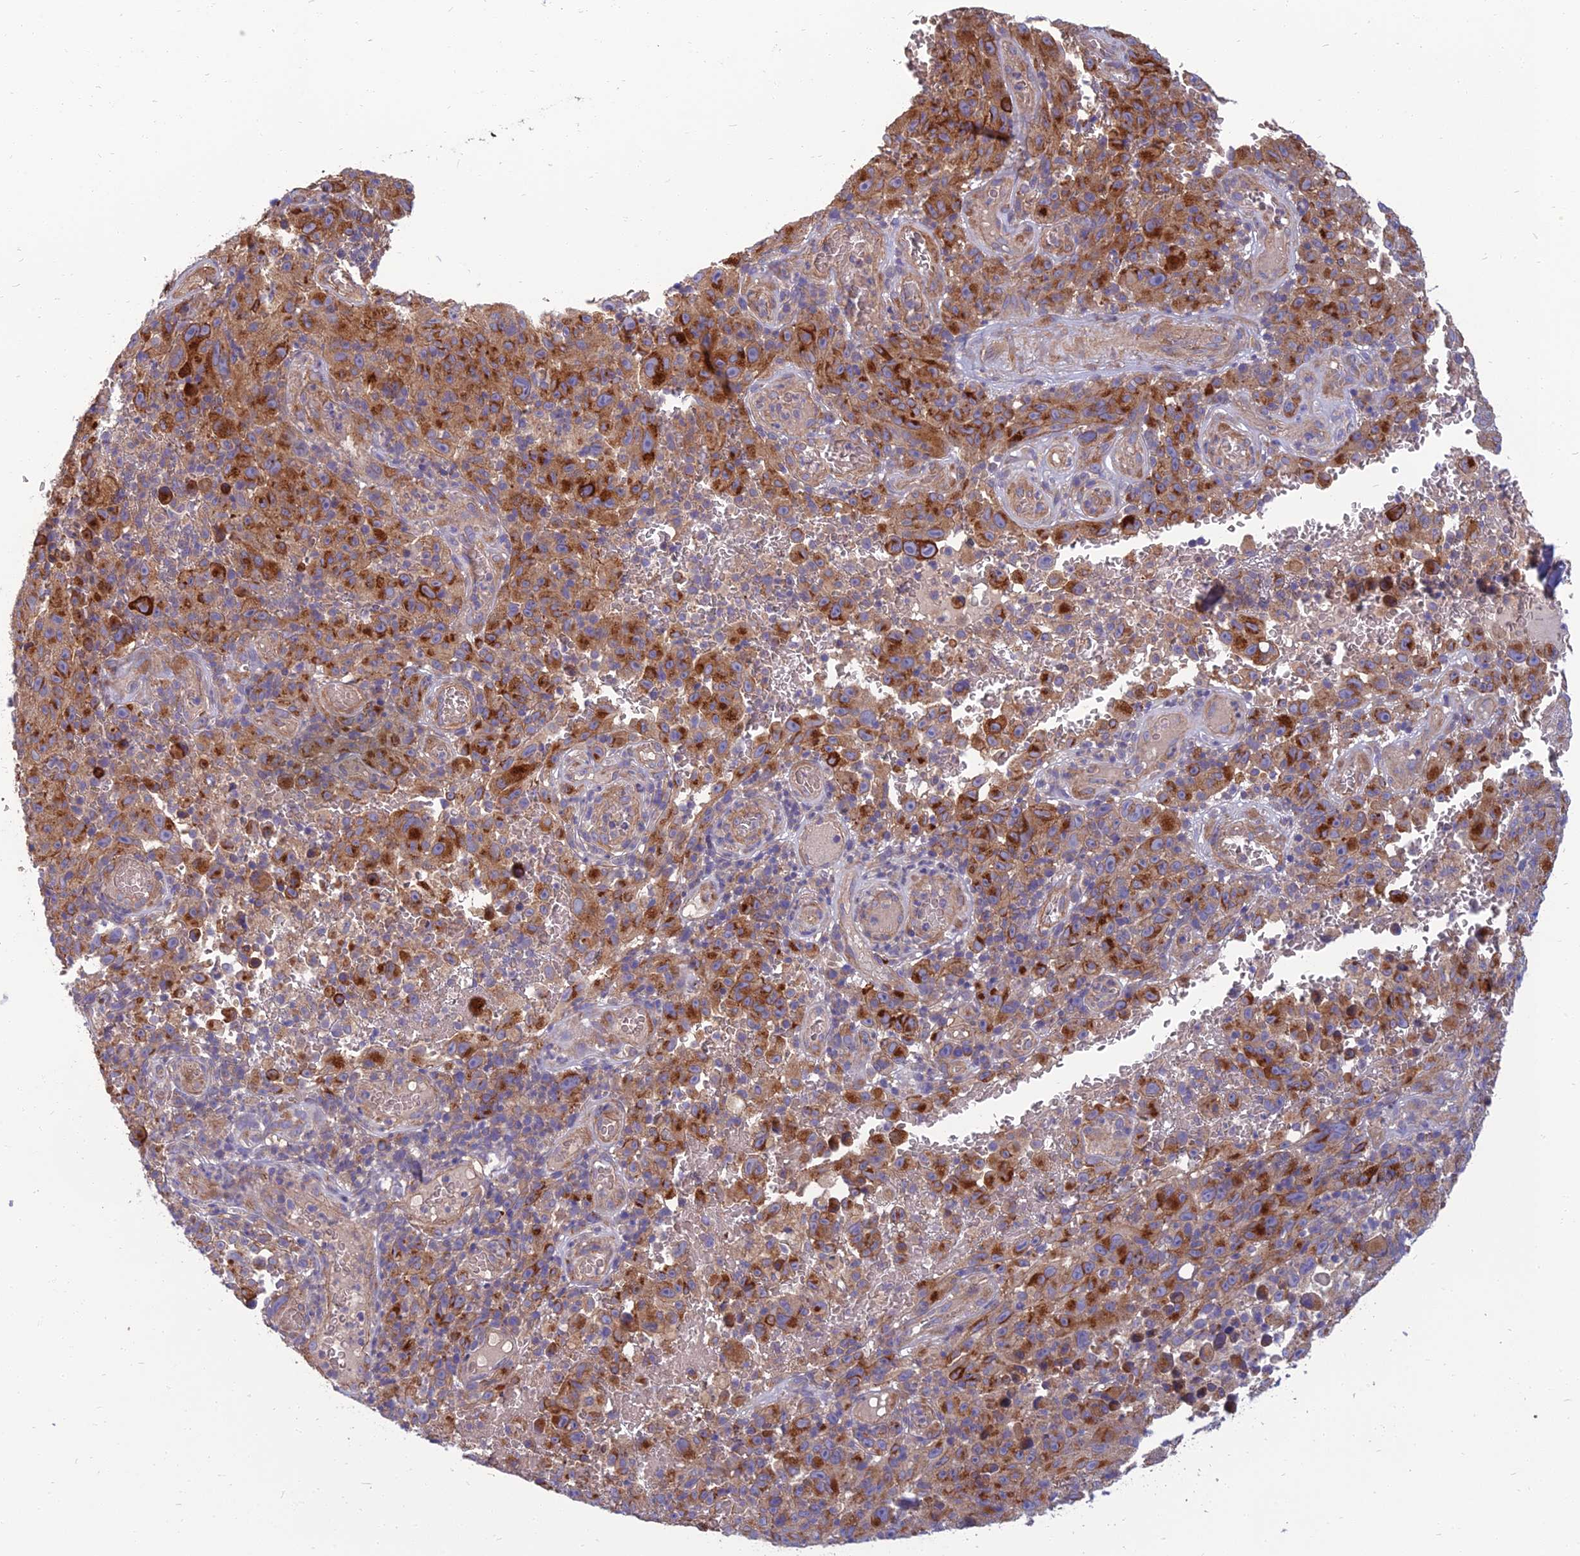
{"staining": {"intensity": "strong", "quantity": ">75%", "location": "cytoplasmic/membranous"}, "tissue": "melanoma", "cell_type": "Tumor cells", "image_type": "cancer", "snomed": [{"axis": "morphology", "description": "Malignant melanoma, NOS"}, {"axis": "topography", "description": "Skin"}], "caption": "This histopathology image exhibits immunohistochemistry staining of human melanoma, with high strong cytoplasmic/membranous staining in approximately >75% of tumor cells.", "gene": "WDR24", "patient": {"sex": "female", "age": 82}}